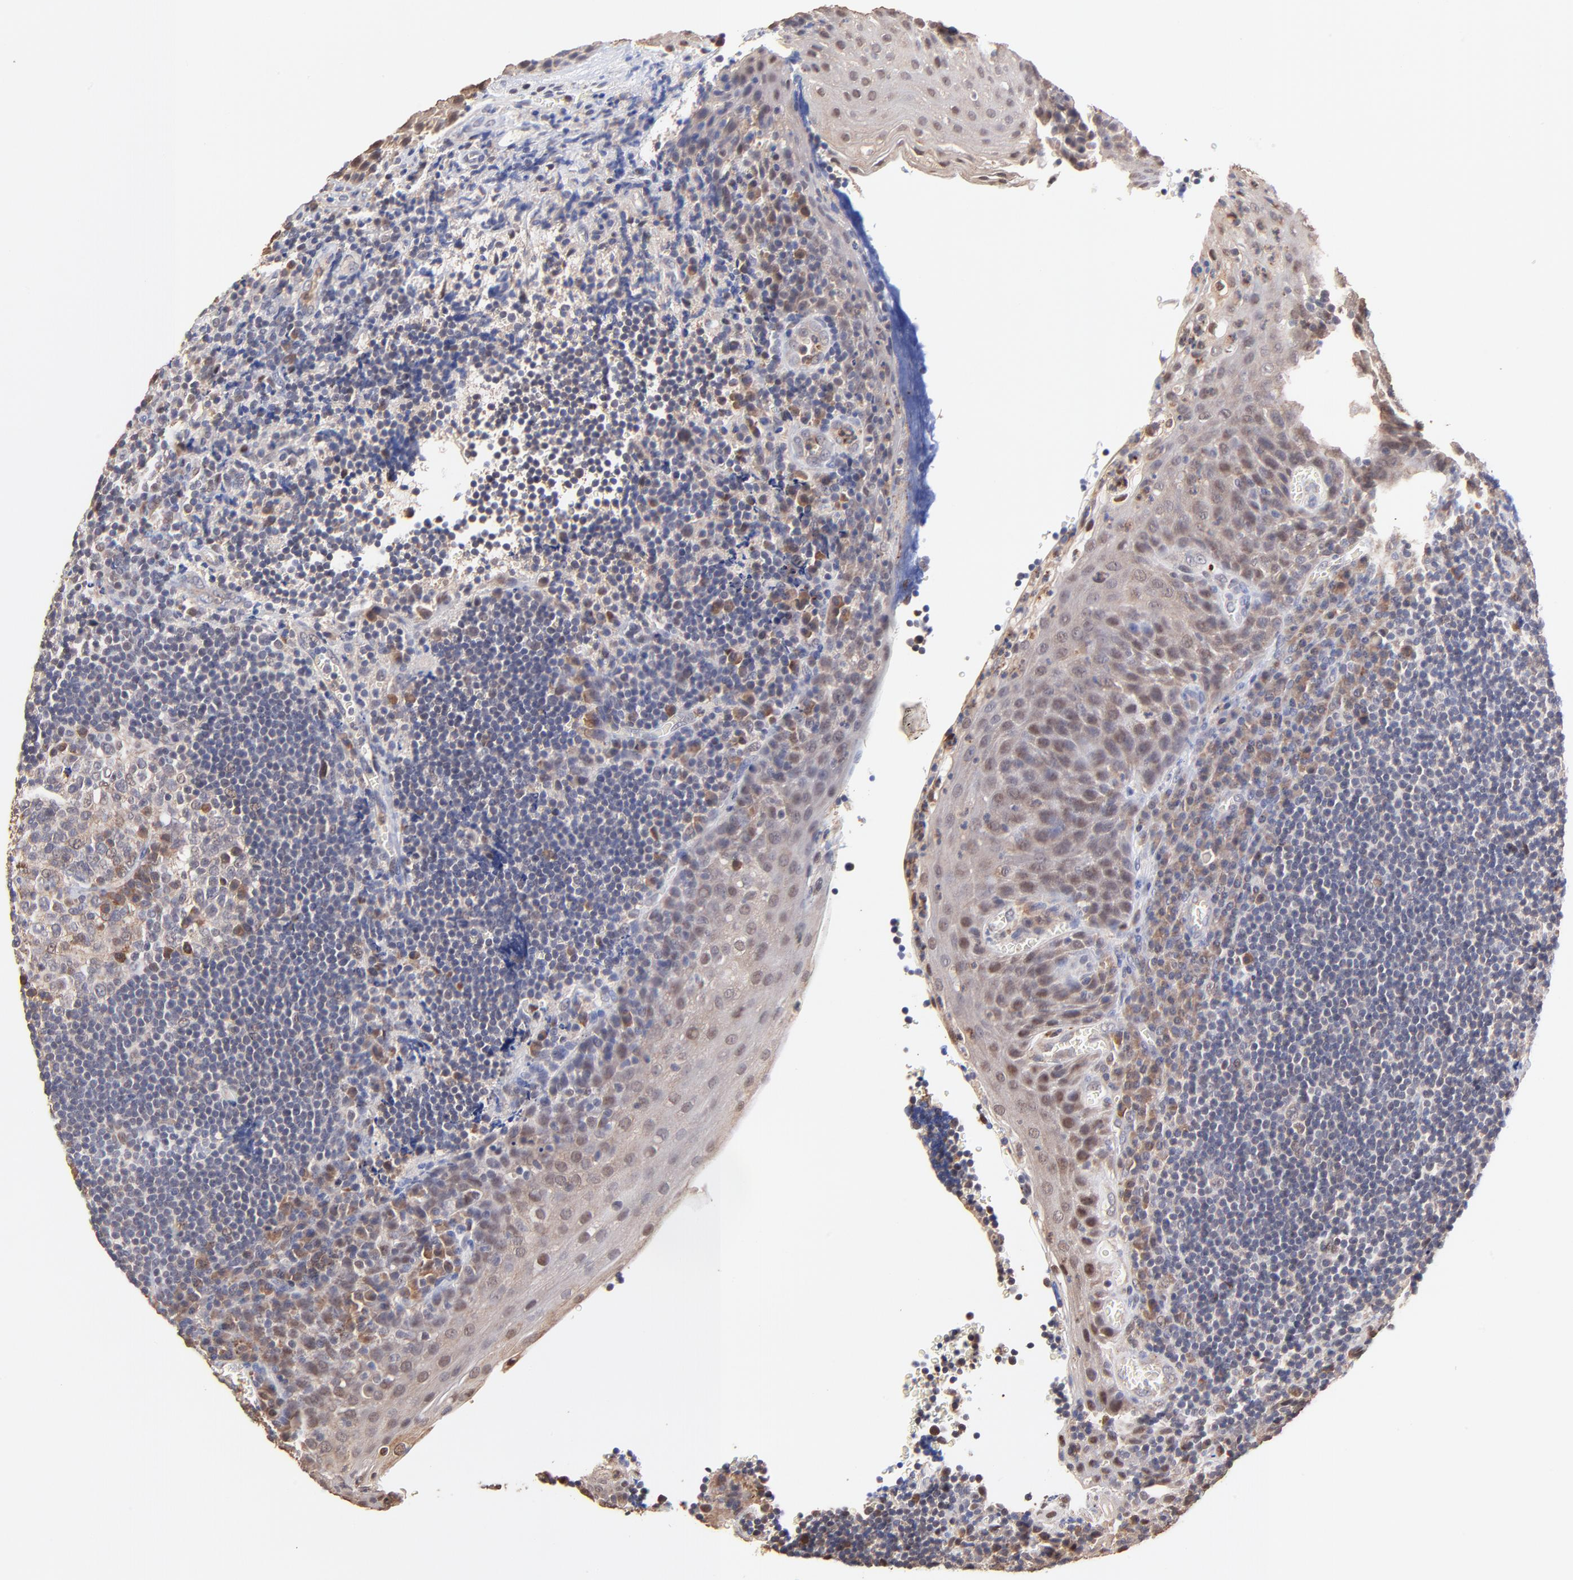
{"staining": {"intensity": "weak", "quantity": ">75%", "location": "cytoplasmic/membranous"}, "tissue": "tonsil", "cell_type": "Germinal center cells", "image_type": "normal", "snomed": [{"axis": "morphology", "description": "Normal tissue, NOS"}, {"axis": "topography", "description": "Tonsil"}], "caption": "Immunohistochemistry of normal tonsil reveals low levels of weak cytoplasmic/membranous staining in about >75% of germinal center cells. (IHC, brightfield microscopy, high magnification).", "gene": "PSMA6", "patient": {"sex": "male", "age": 20}}